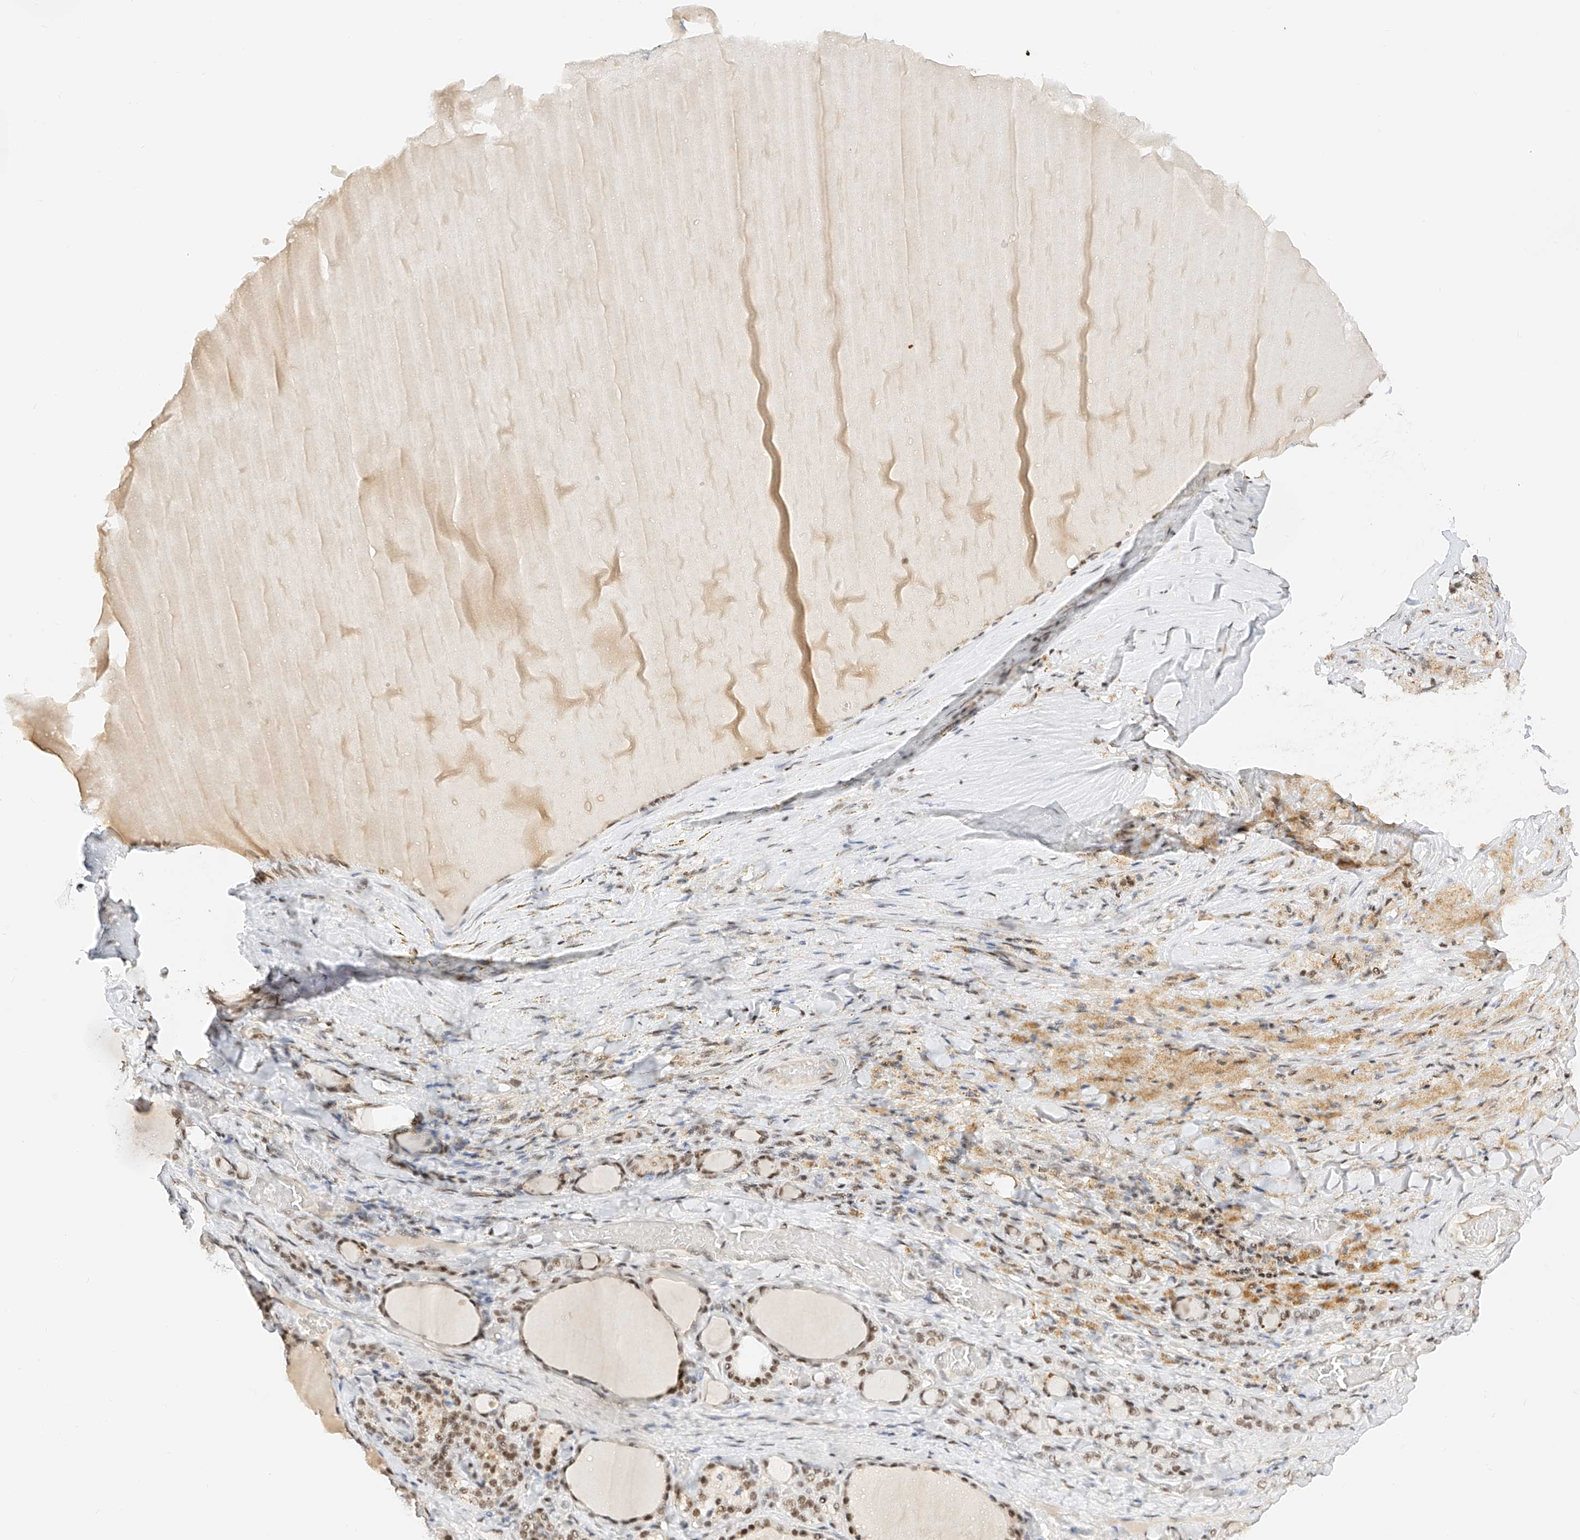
{"staining": {"intensity": "moderate", "quantity": ">75%", "location": "nuclear"}, "tissue": "thyroid gland", "cell_type": "Glandular cells", "image_type": "normal", "snomed": [{"axis": "morphology", "description": "Normal tissue, NOS"}, {"axis": "topography", "description": "Thyroid gland"}], "caption": "Glandular cells reveal medium levels of moderate nuclear staining in about >75% of cells in benign human thyroid gland. Nuclei are stained in blue.", "gene": "NRF1", "patient": {"sex": "female", "age": 22}}